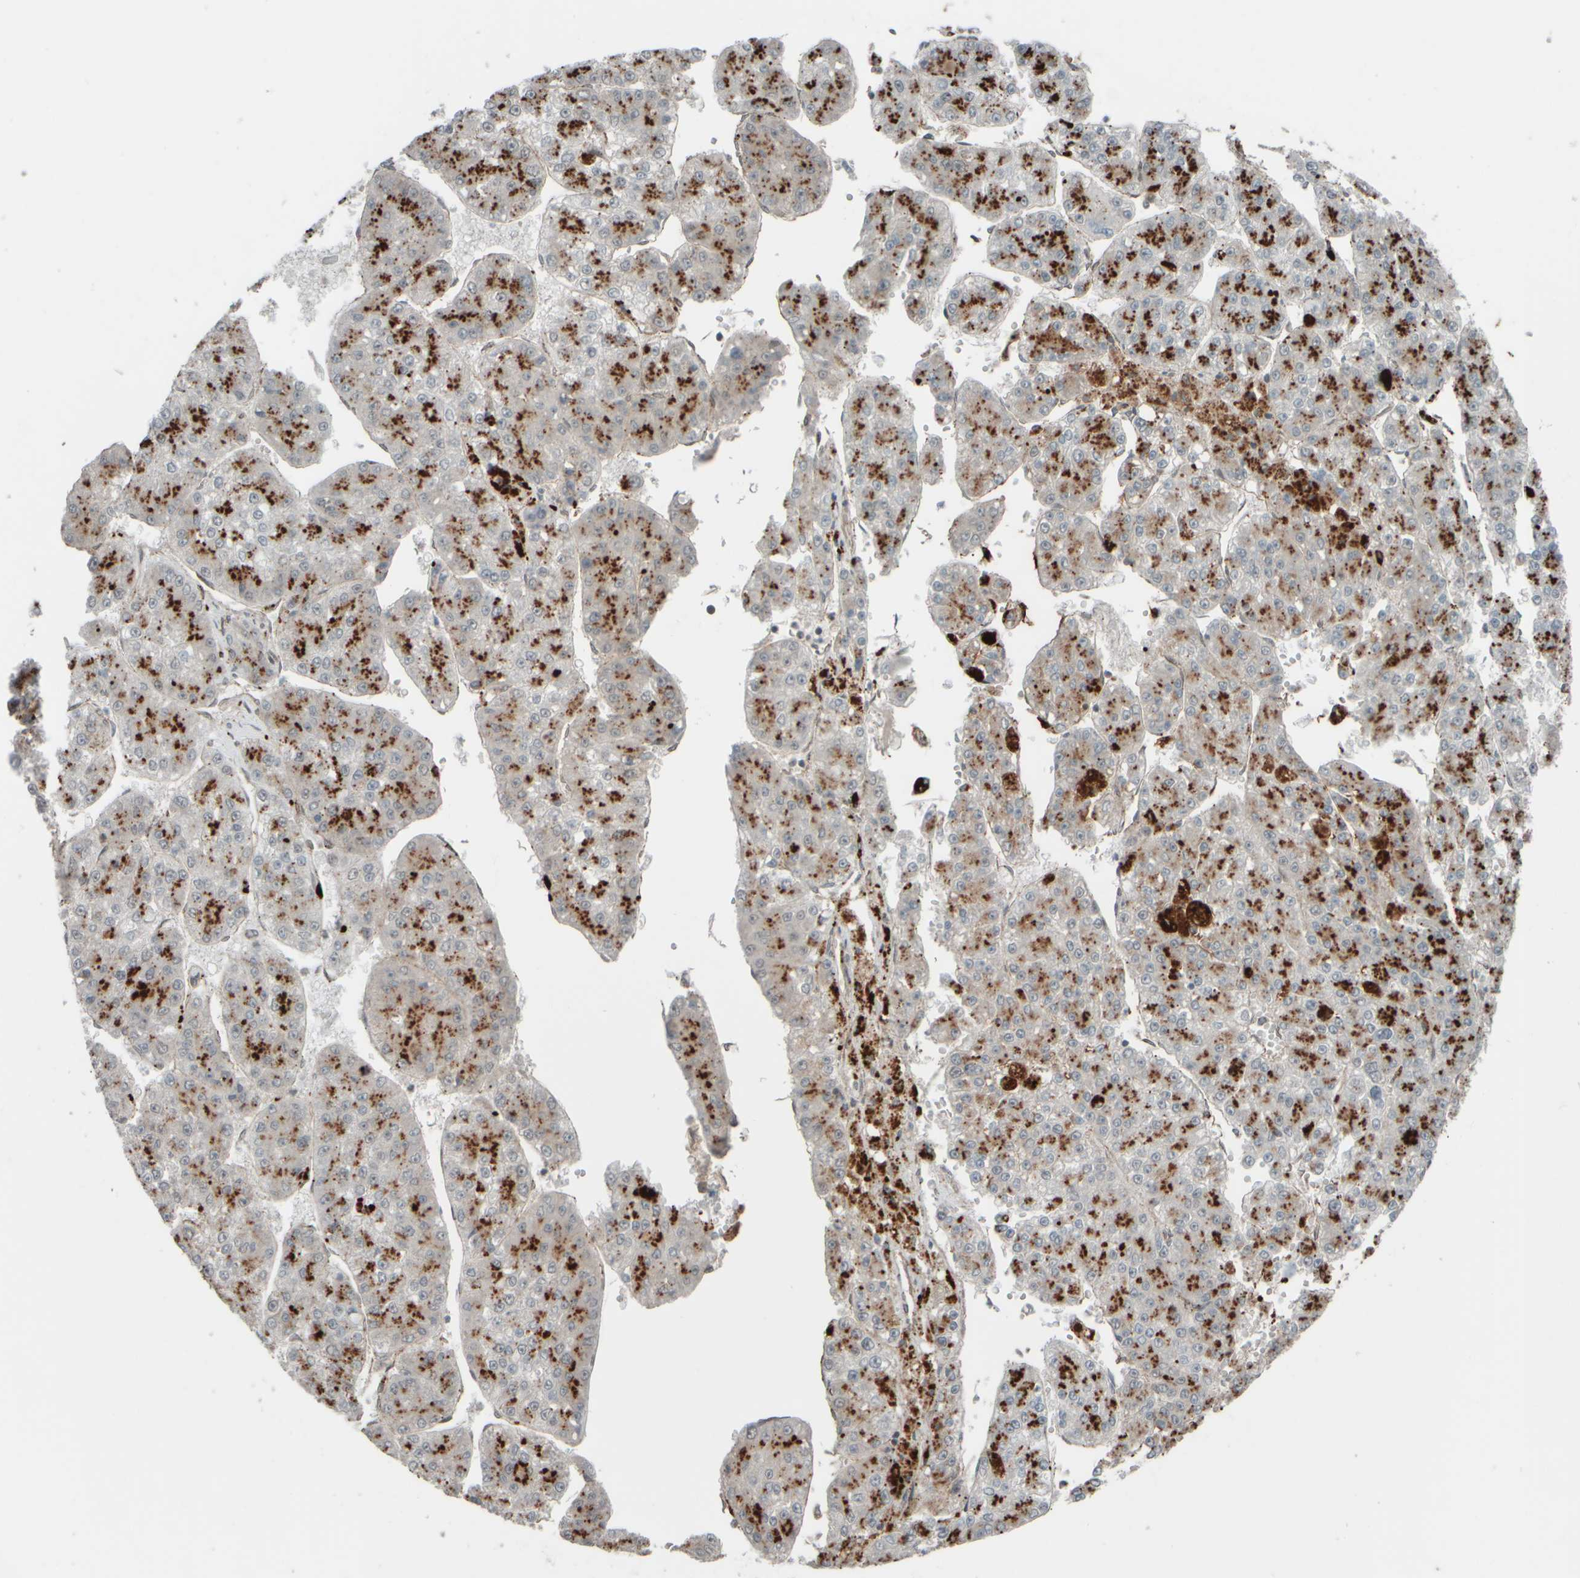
{"staining": {"intensity": "moderate", "quantity": ">75%", "location": "cytoplasmic/membranous"}, "tissue": "liver cancer", "cell_type": "Tumor cells", "image_type": "cancer", "snomed": [{"axis": "morphology", "description": "Carcinoma, Hepatocellular, NOS"}, {"axis": "topography", "description": "Liver"}], "caption": "Brown immunohistochemical staining in hepatocellular carcinoma (liver) exhibits moderate cytoplasmic/membranous staining in approximately >75% of tumor cells.", "gene": "GIGYF1", "patient": {"sex": "female", "age": 73}}